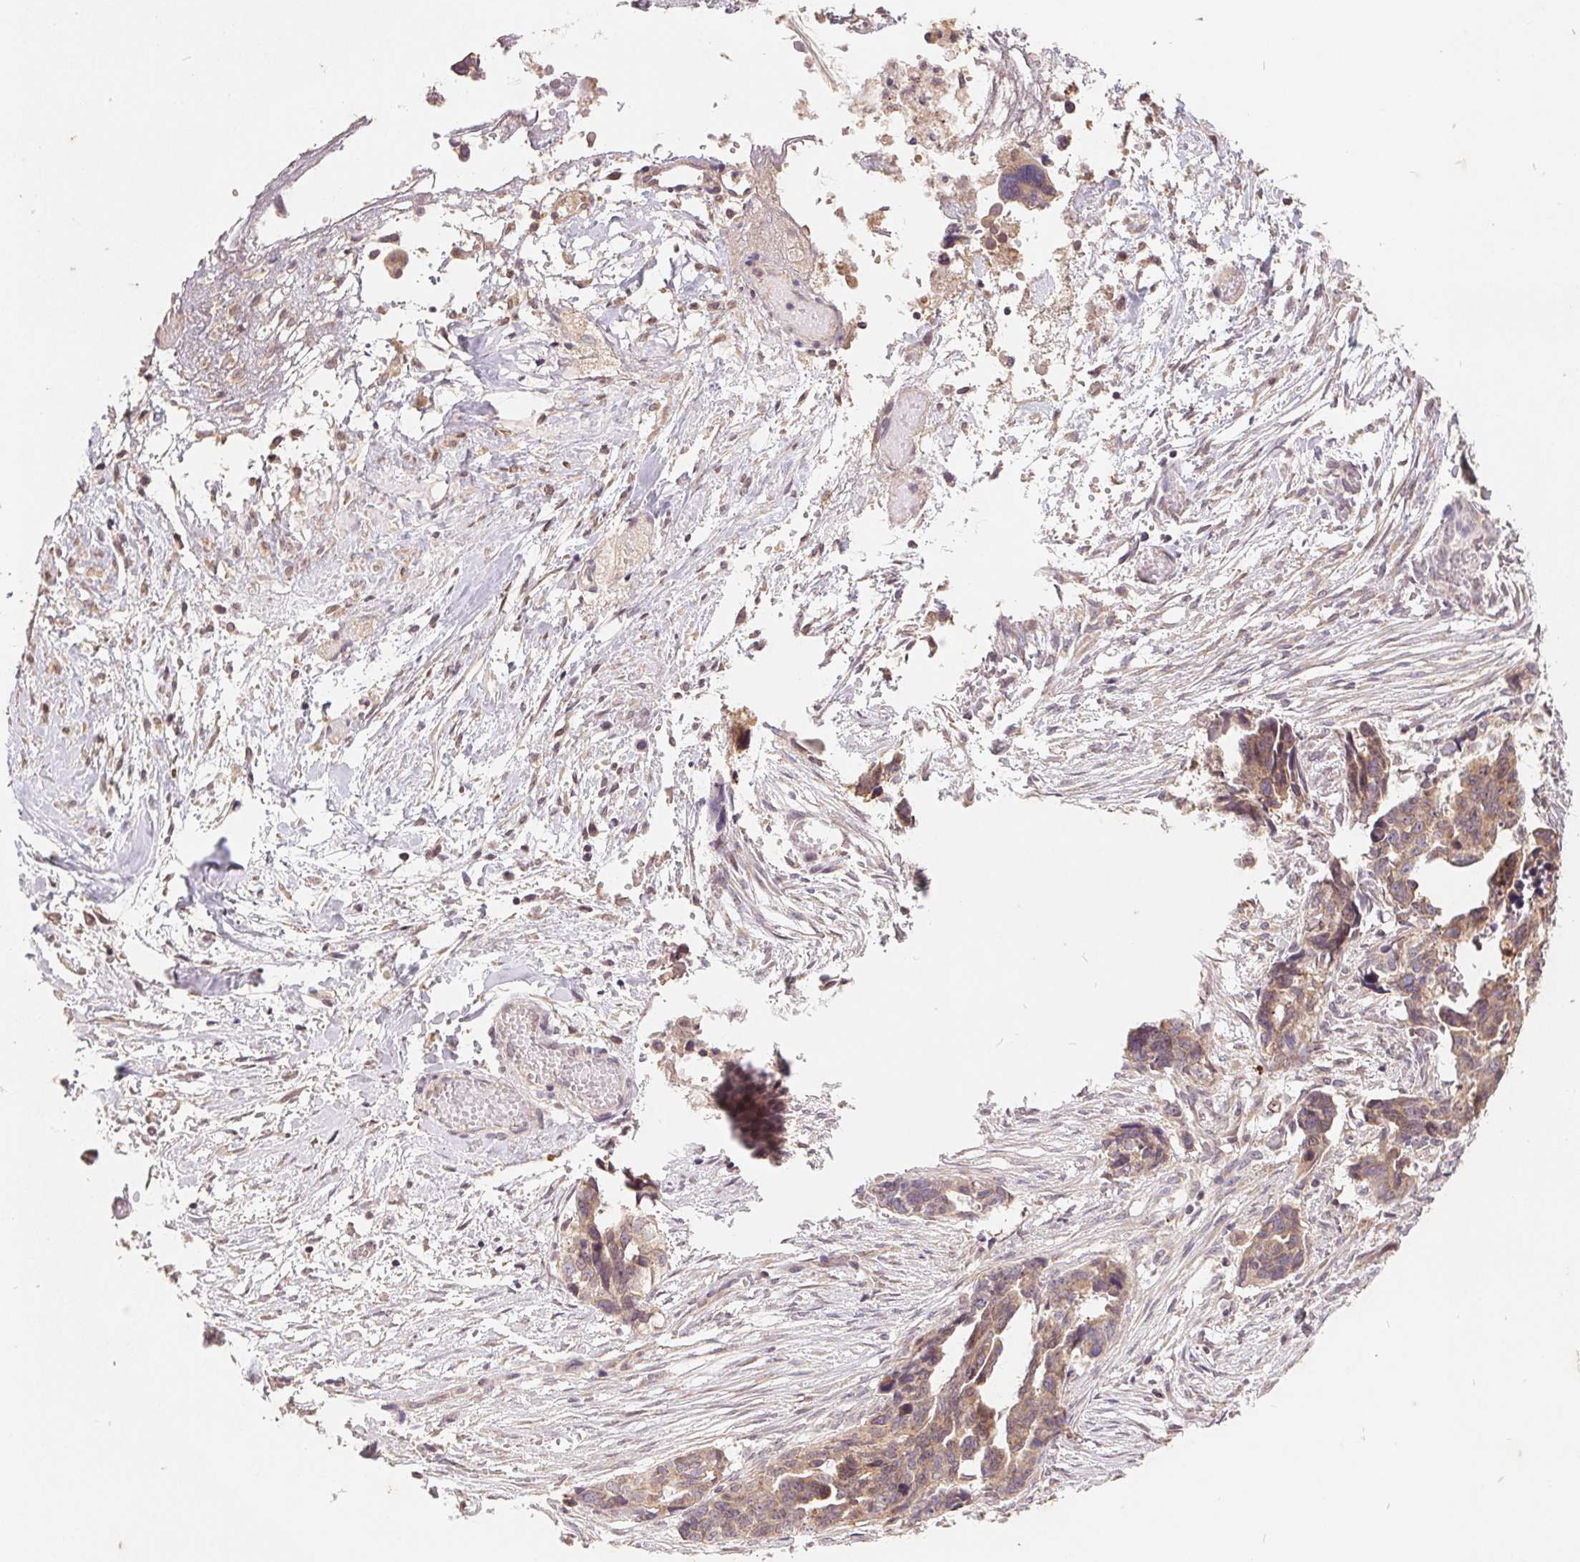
{"staining": {"intensity": "weak", "quantity": ">75%", "location": "cytoplasmic/membranous"}, "tissue": "ovarian cancer", "cell_type": "Tumor cells", "image_type": "cancer", "snomed": [{"axis": "morphology", "description": "Cystadenocarcinoma, serous, NOS"}, {"axis": "topography", "description": "Ovary"}], "caption": "A micrograph of ovarian cancer (serous cystadenocarcinoma) stained for a protein displays weak cytoplasmic/membranous brown staining in tumor cells.", "gene": "CDIPT", "patient": {"sex": "female", "age": 69}}